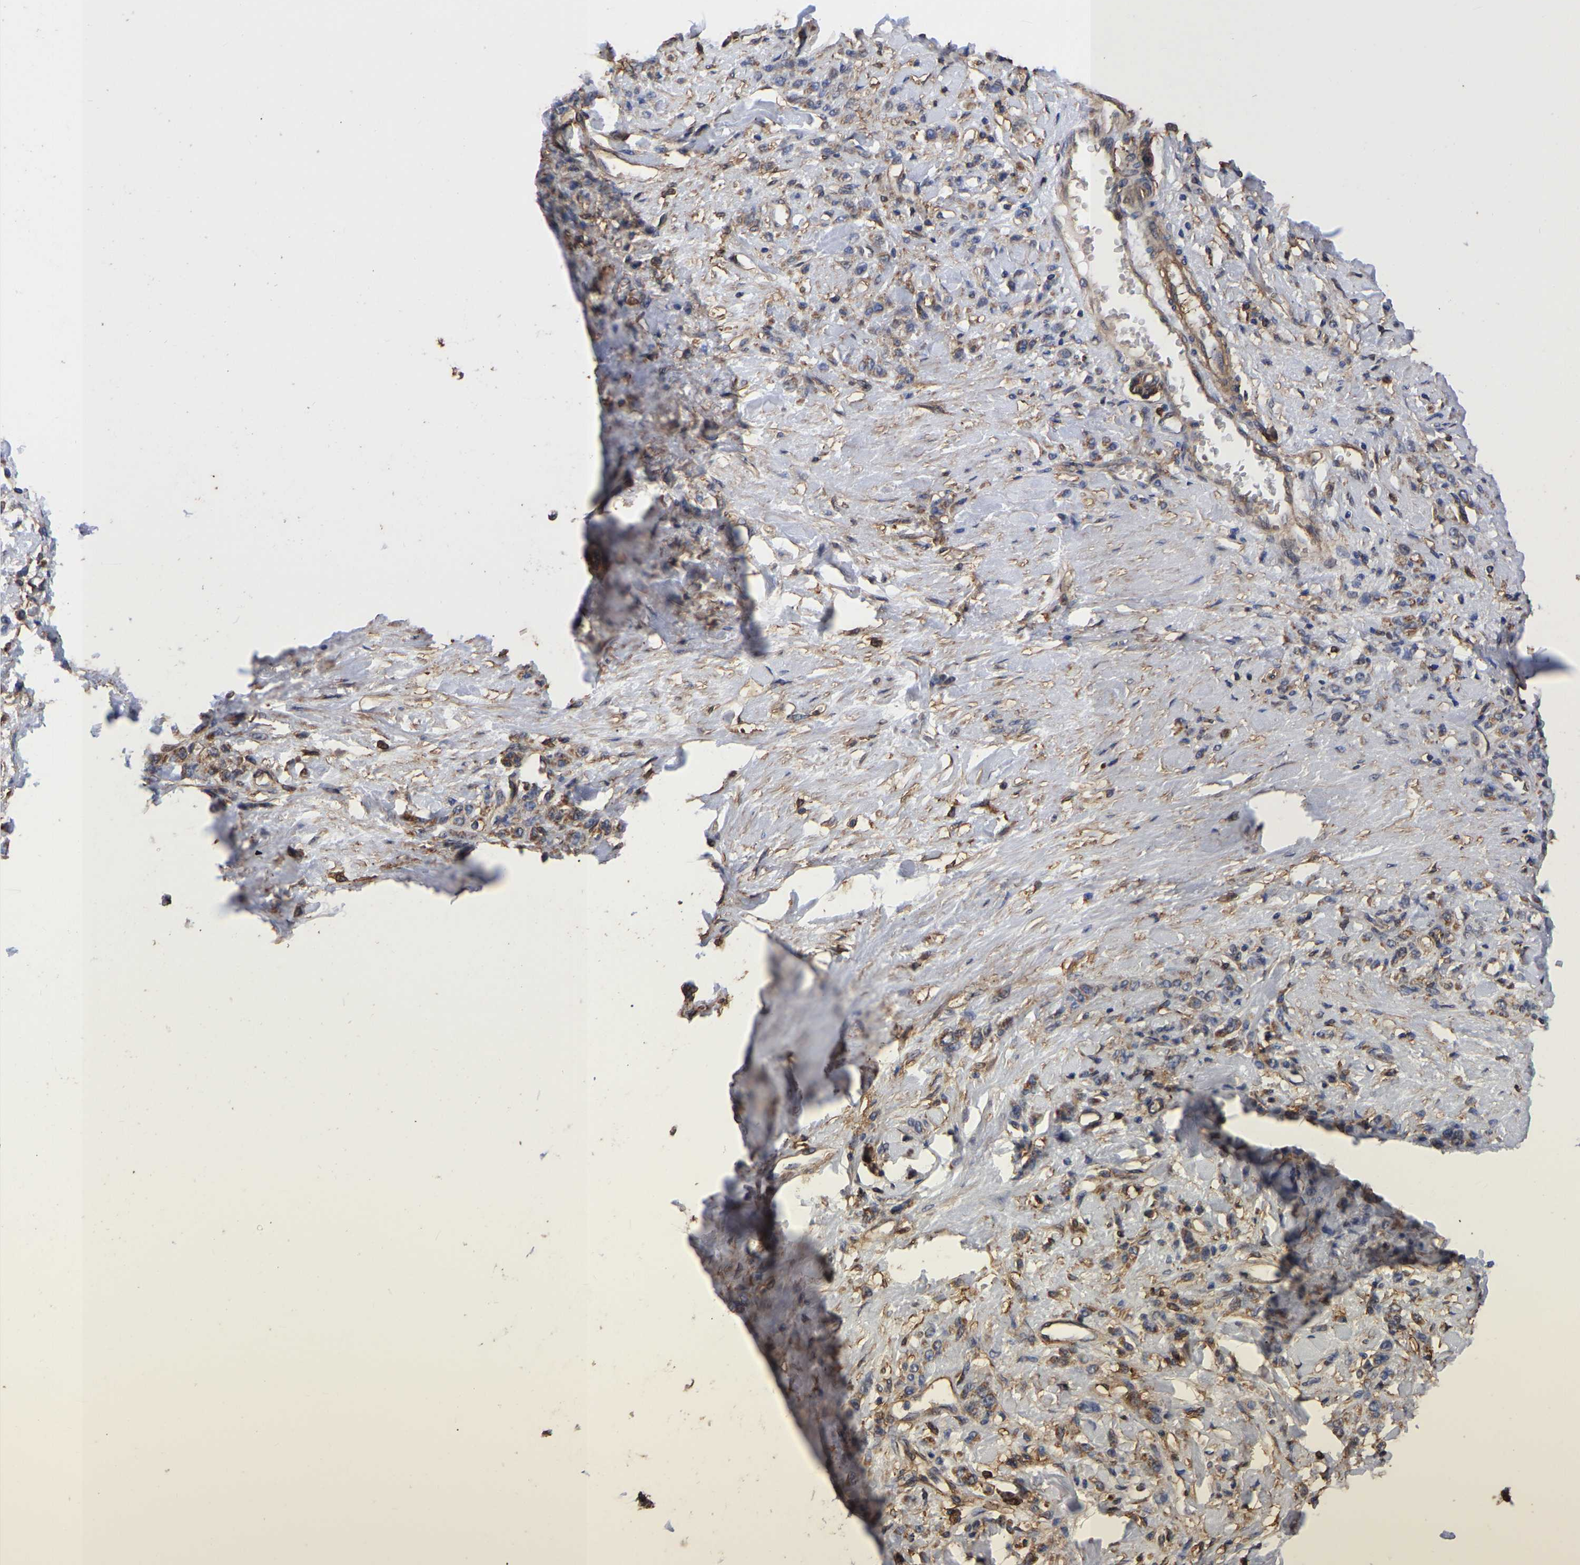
{"staining": {"intensity": "negative", "quantity": "none", "location": "none"}, "tissue": "stomach cancer", "cell_type": "Tumor cells", "image_type": "cancer", "snomed": [{"axis": "morphology", "description": "Normal tissue, NOS"}, {"axis": "morphology", "description": "Adenocarcinoma, NOS"}, {"axis": "topography", "description": "Stomach"}], "caption": "This is a image of immunohistochemistry staining of stomach cancer, which shows no expression in tumor cells. The staining was performed using DAB (3,3'-diaminobenzidine) to visualize the protein expression in brown, while the nuclei were stained in blue with hematoxylin (Magnification: 20x).", "gene": "LIF", "patient": {"sex": "male", "age": 82}}